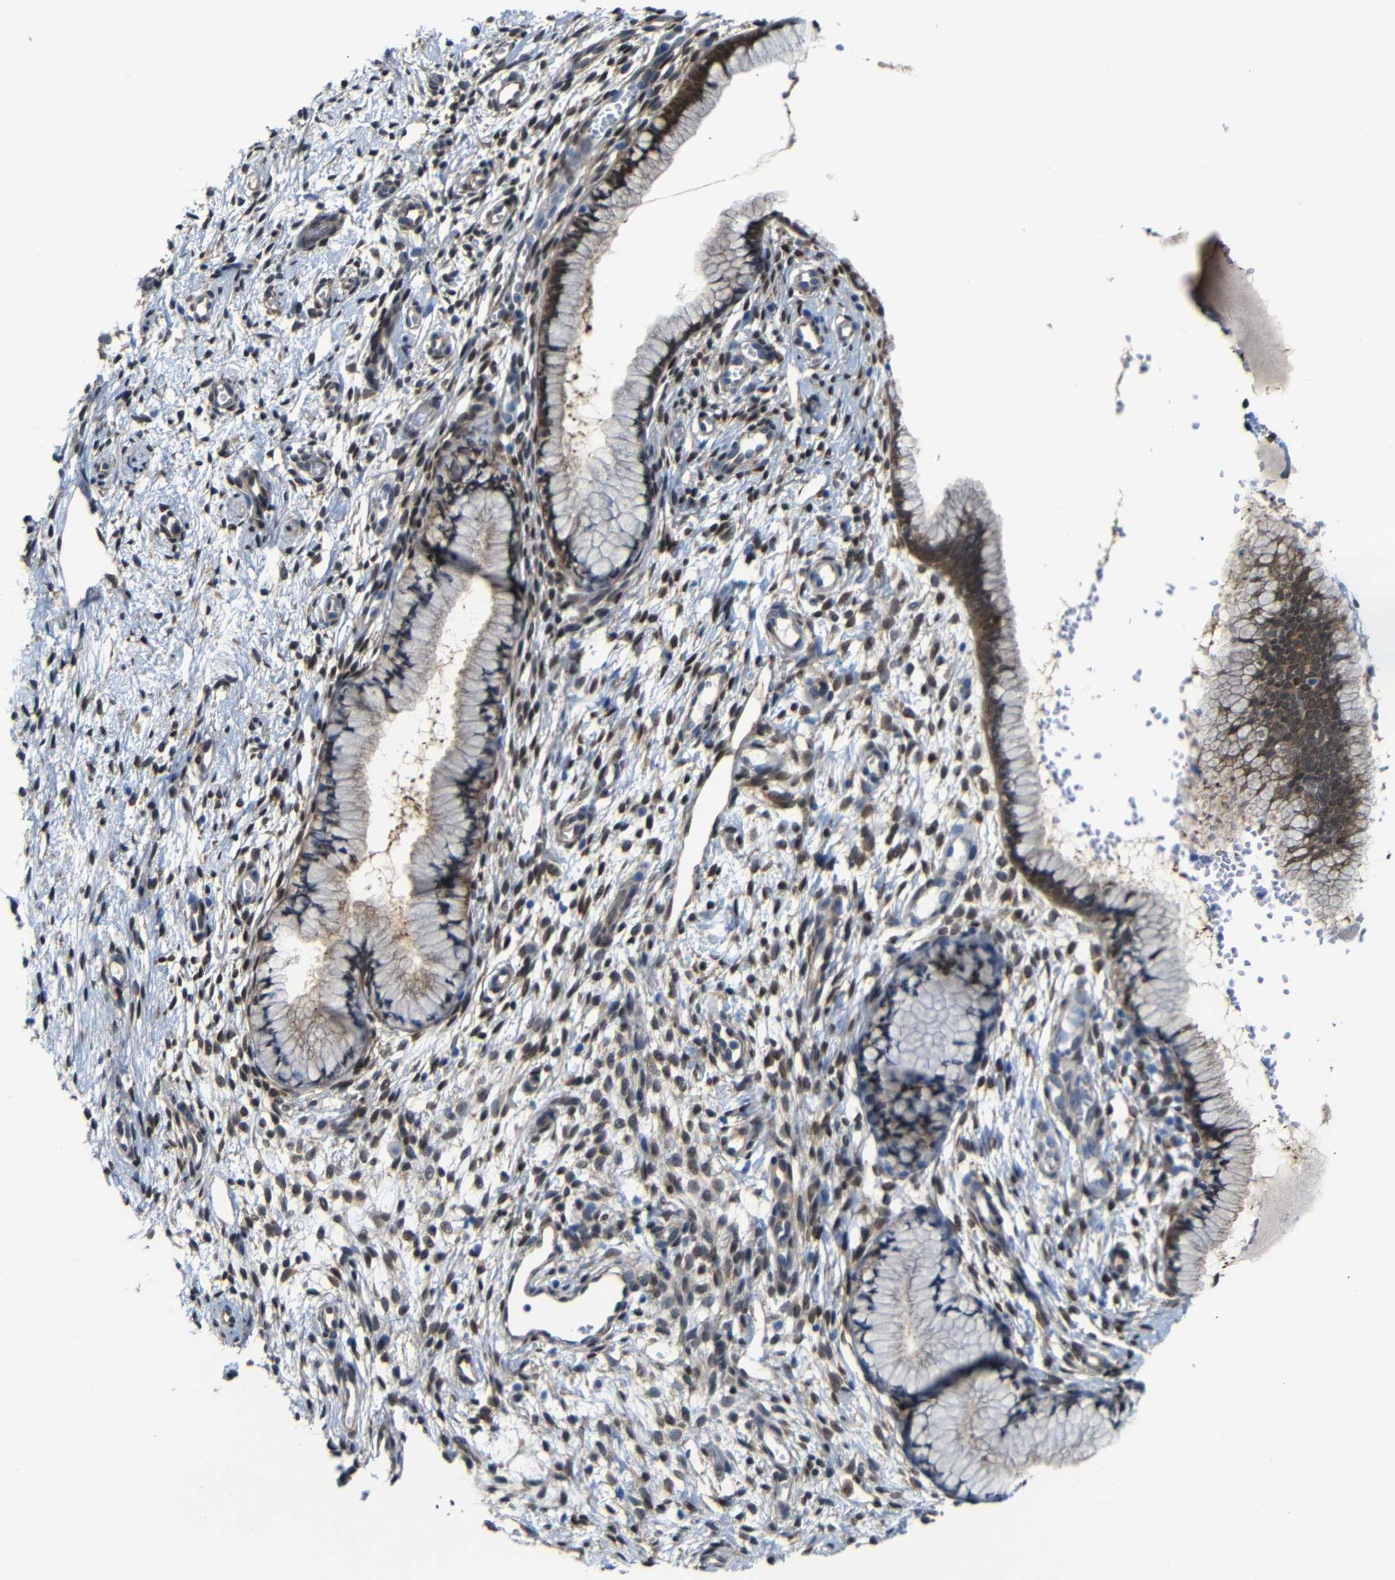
{"staining": {"intensity": "moderate", "quantity": ">75%", "location": "cytoplasmic/membranous"}, "tissue": "cervix", "cell_type": "Glandular cells", "image_type": "normal", "snomed": [{"axis": "morphology", "description": "Normal tissue, NOS"}, {"axis": "topography", "description": "Cervix"}], "caption": "Brown immunohistochemical staining in unremarkable human cervix reveals moderate cytoplasmic/membranous expression in about >75% of glandular cells. The protein is stained brown, and the nuclei are stained in blue (DAB IHC with brightfield microscopy, high magnification).", "gene": "YAP1", "patient": {"sex": "female", "age": 65}}